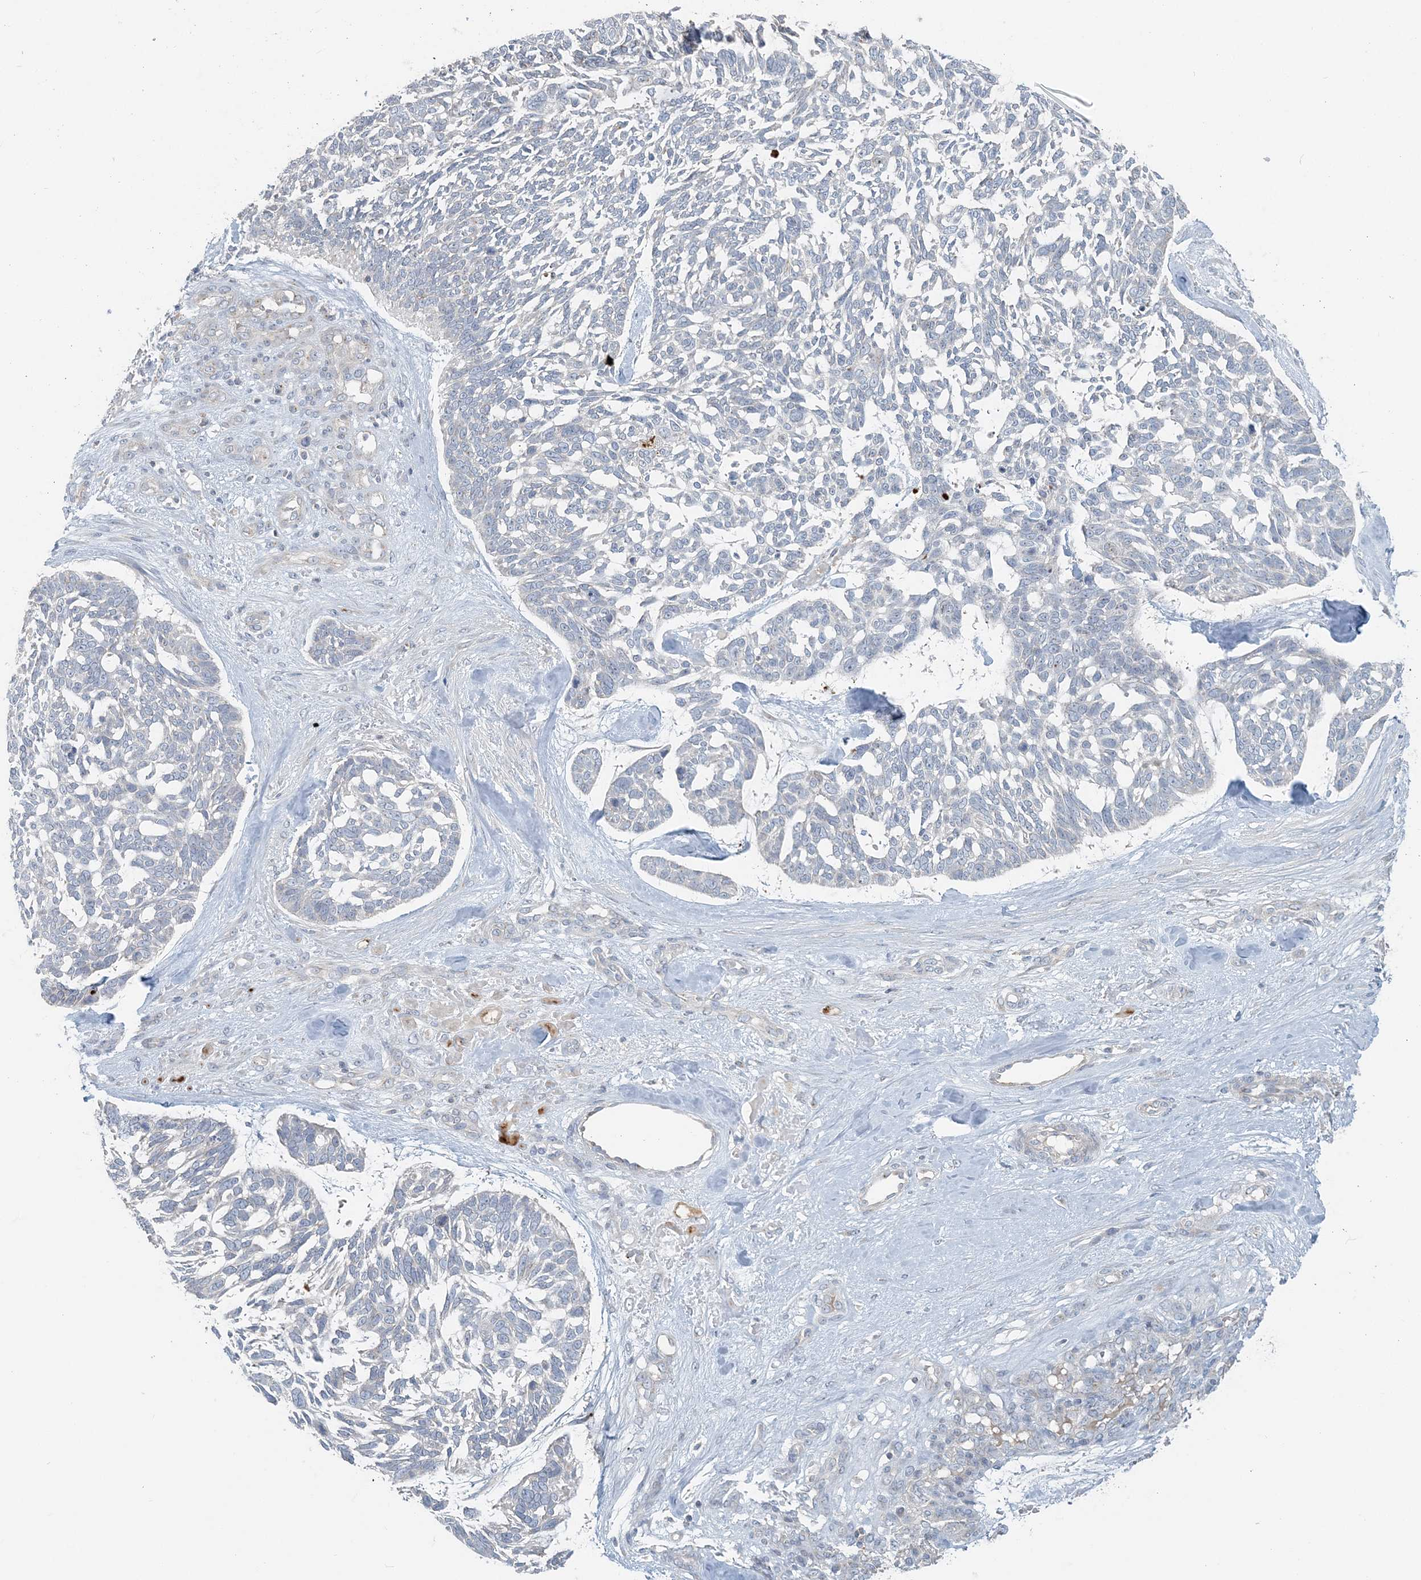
{"staining": {"intensity": "negative", "quantity": "none", "location": "none"}, "tissue": "skin cancer", "cell_type": "Tumor cells", "image_type": "cancer", "snomed": [{"axis": "morphology", "description": "Basal cell carcinoma"}, {"axis": "topography", "description": "Skin"}], "caption": "Tumor cells are negative for protein expression in human skin basal cell carcinoma.", "gene": "NAA11", "patient": {"sex": "male", "age": 88}}